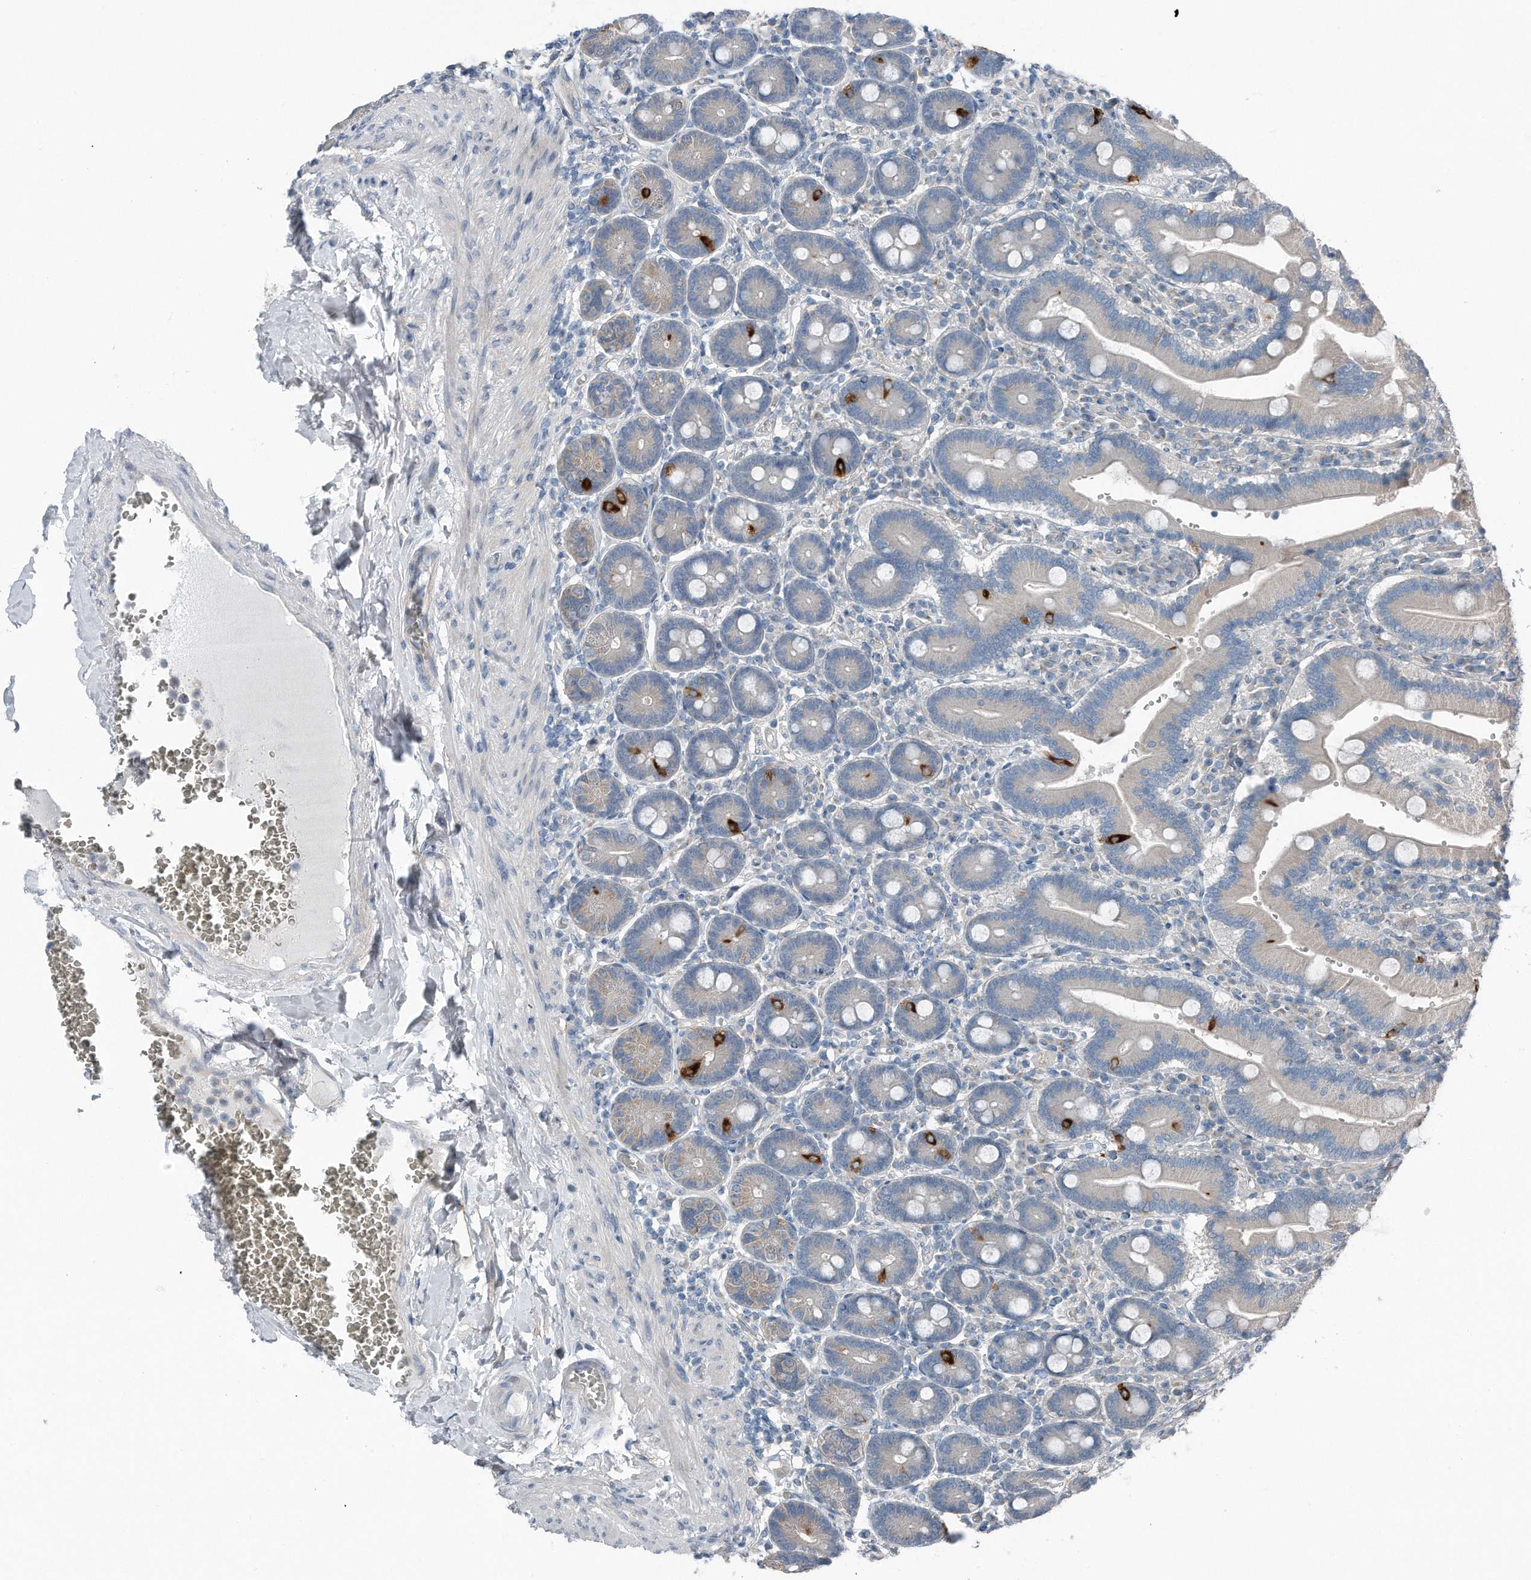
{"staining": {"intensity": "strong", "quantity": "<25%", "location": "cytoplasmic/membranous"}, "tissue": "duodenum", "cell_type": "Glandular cells", "image_type": "normal", "snomed": [{"axis": "morphology", "description": "Normal tissue, NOS"}, {"axis": "topography", "description": "Duodenum"}], "caption": "This photomicrograph reveals IHC staining of benign duodenum, with medium strong cytoplasmic/membranous staining in approximately <25% of glandular cells.", "gene": "YRDC", "patient": {"sex": "female", "age": 62}}